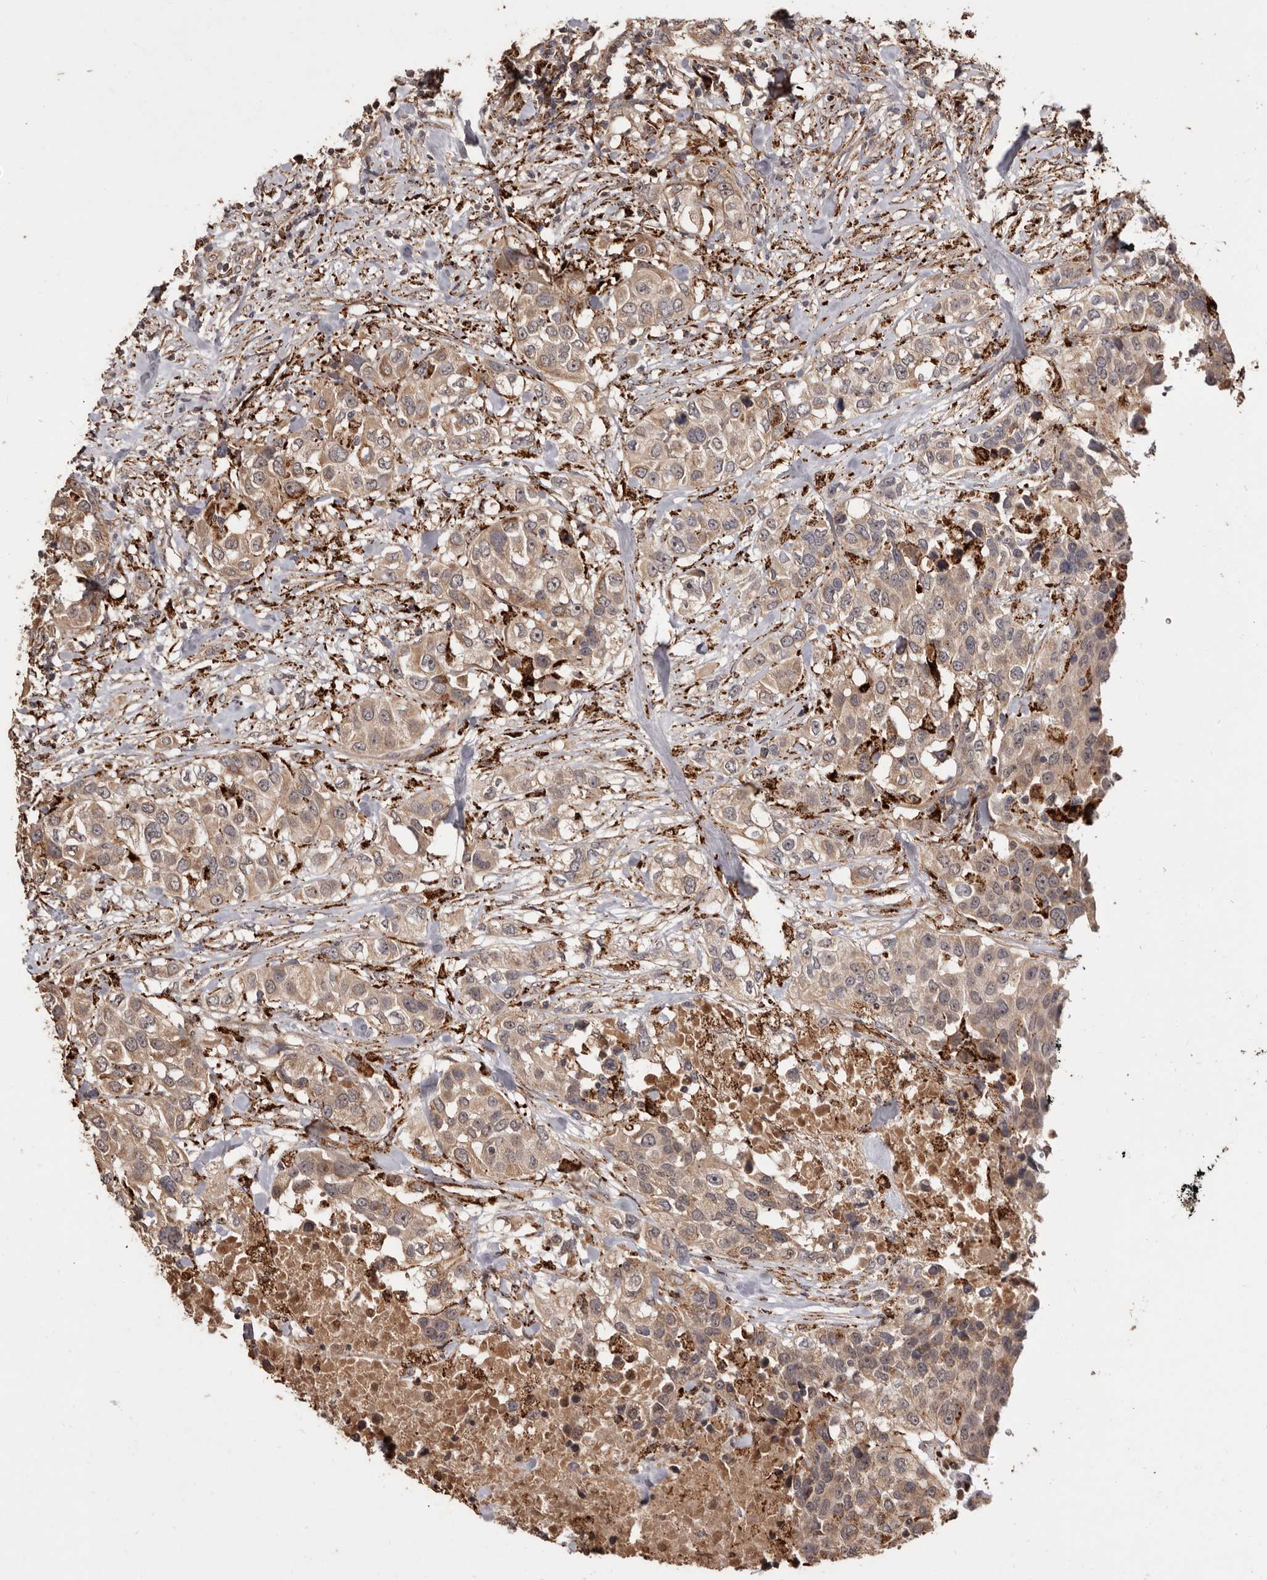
{"staining": {"intensity": "moderate", "quantity": ">75%", "location": "cytoplasmic/membranous"}, "tissue": "urothelial cancer", "cell_type": "Tumor cells", "image_type": "cancer", "snomed": [{"axis": "morphology", "description": "Urothelial carcinoma, High grade"}, {"axis": "topography", "description": "Urinary bladder"}], "caption": "Urothelial cancer tissue displays moderate cytoplasmic/membranous positivity in approximately >75% of tumor cells, visualized by immunohistochemistry.", "gene": "AKAP7", "patient": {"sex": "female", "age": 80}}